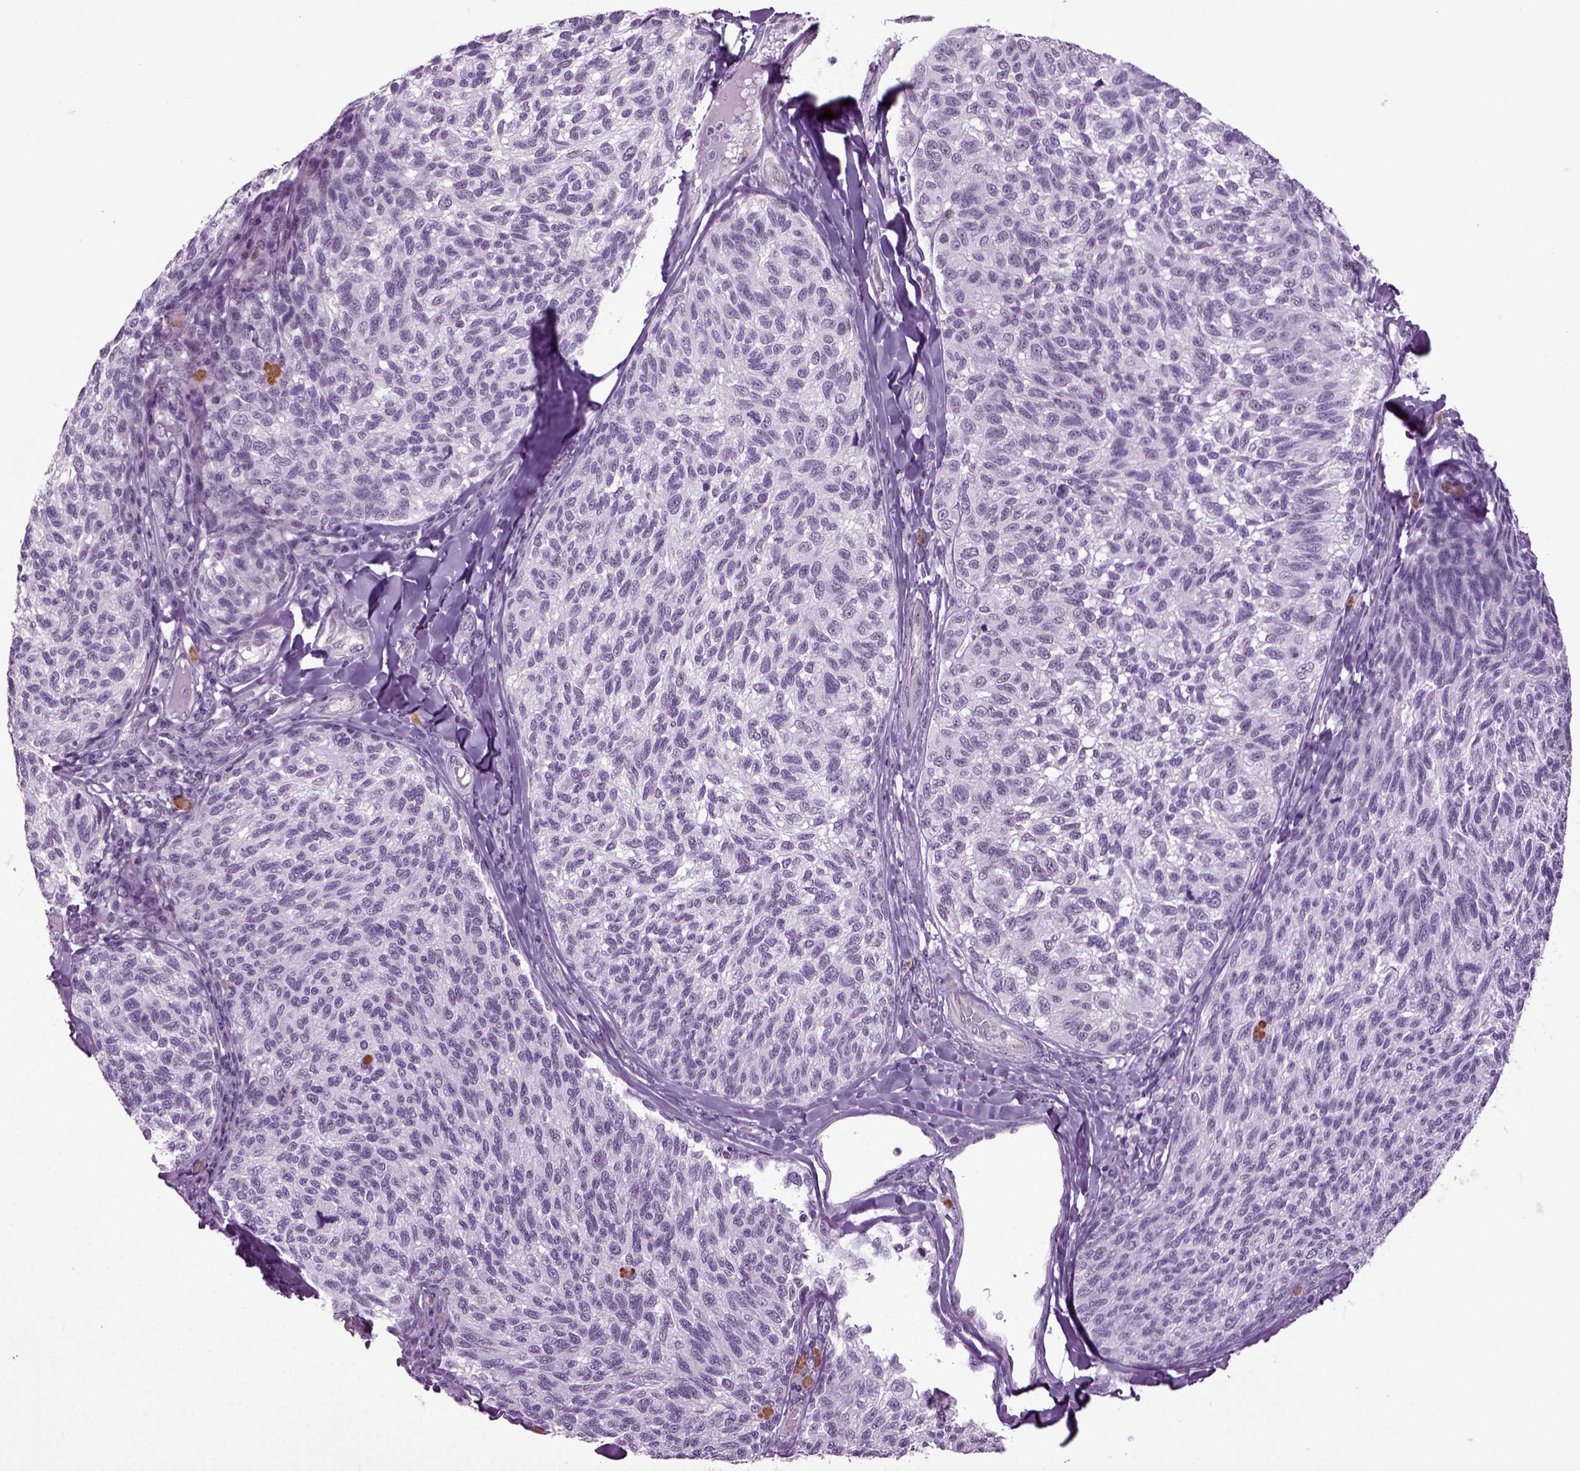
{"staining": {"intensity": "negative", "quantity": "none", "location": "none"}, "tissue": "melanoma", "cell_type": "Tumor cells", "image_type": "cancer", "snomed": [{"axis": "morphology", "description": "Malignant melanoma, NOS"}, {"axis": "topography", "description": "Skin"}], "caption": "An image of human melanoma is negative for staining in tumor cells. (Stains: DAB IHC with hematoxylin counter stain, Microscopy: brightfield microscopy at high magnification).", "gene": "RFX3", "patient": {"sex": "female", "age": 73}}